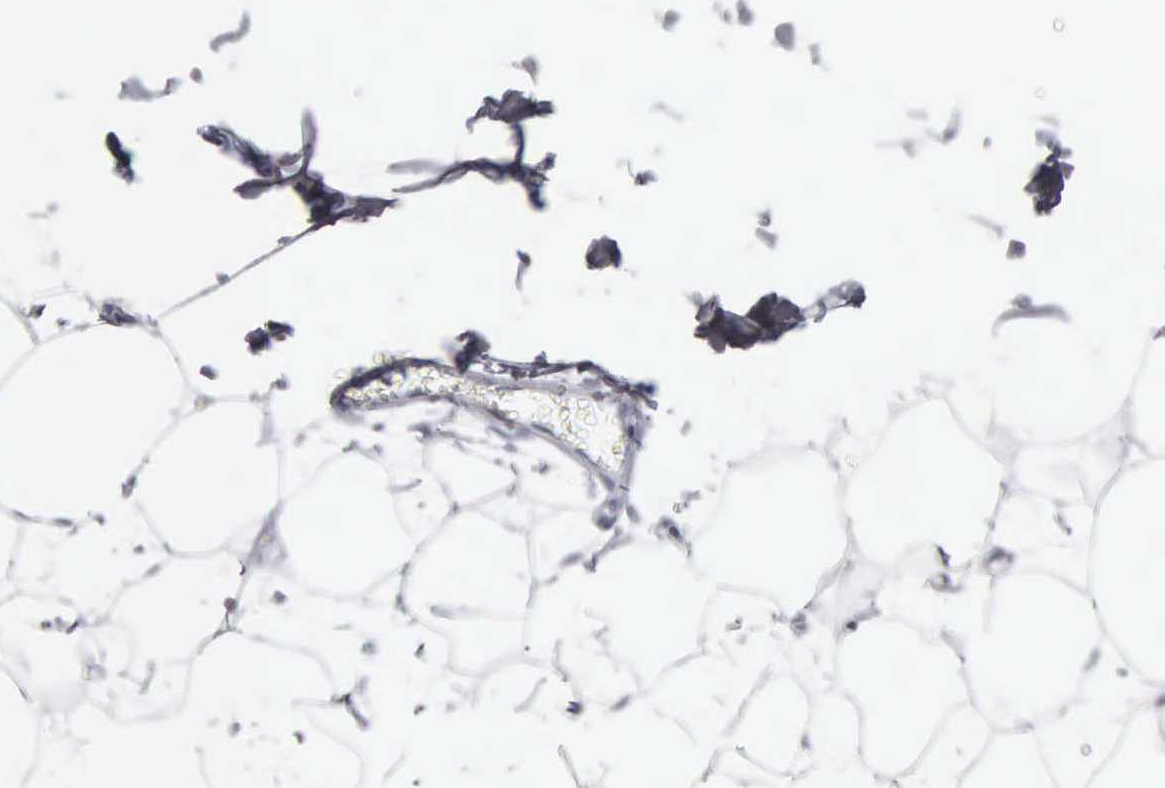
{"staining": {"intensity": "negative", "quantity": "none", "location": "none"}, "tissue": "adipose tissue", "cell_type": "Adipocytes", "image_type": "normal", "snomed": [{"axis": "morphology", "description": "Normal tissue, NOS"}, {"axis": "topography", "description": "Breast"}], "caption": "This micrograph is of unremarkable adipose tissue stained with immunohistochemistry to label a protein in brown with the nuclei are counter-stained blue. There is no staining in adipocytes.", "gene": "DES", "patient": {"sex": "female", "age": 45}}